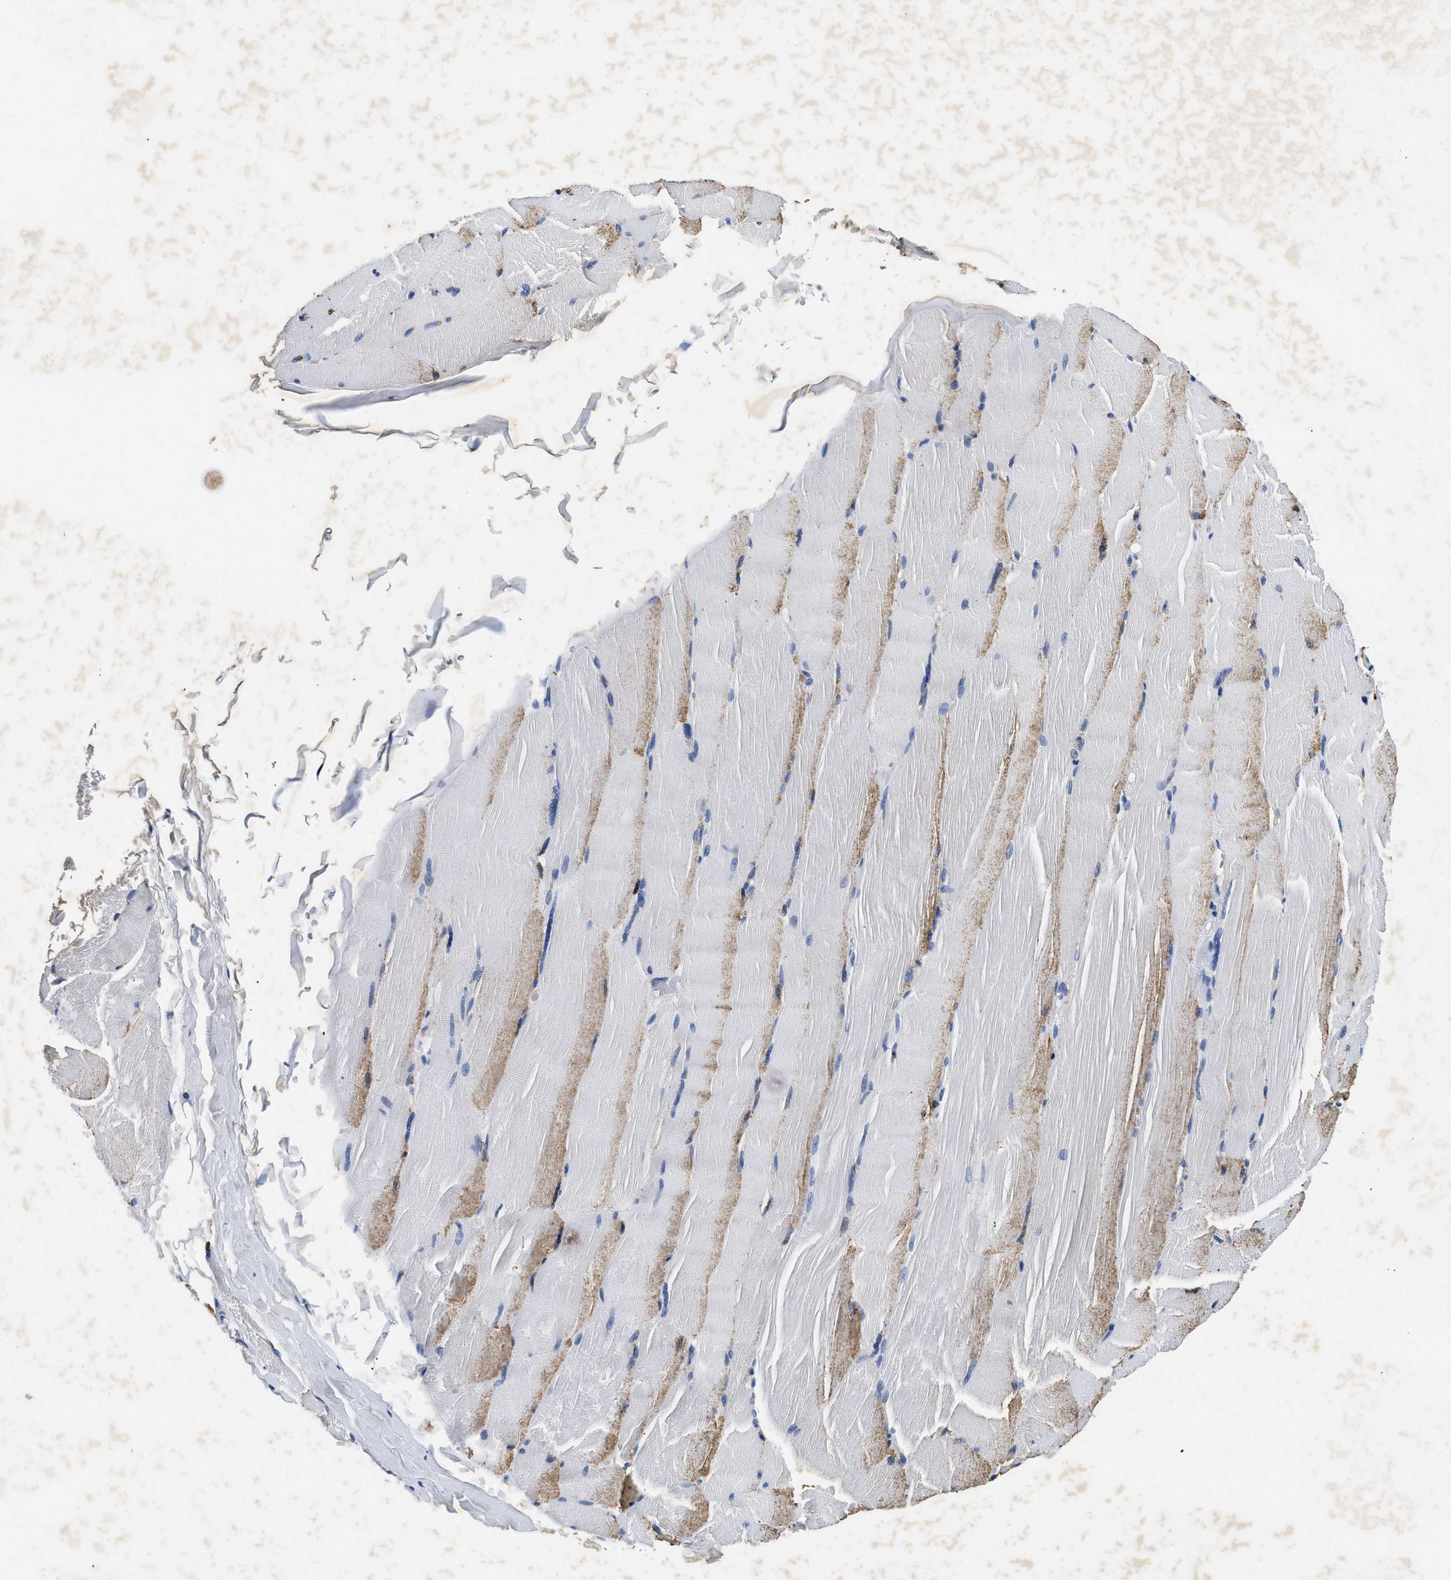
{"staining": {"intensity": "moderate", "quantity": "<25%", "location": "cytoplasmic/membranous"}, "tissue": "skeletal muscle", "cell_type": "Myocytes", "image_type": "normal", "snomed": [{"axis": "morphology", "description": "Normal tissue, NOS"}, {"axis": "topography", "description": "Skin"}, {"axis": "topography", "description": "Skeletal muscle"}], "caption": "An IHC micrograph of unremarkable tissue is shown. Protein staining in brown labels moderate cytoplasmic/membranous positivity in skeletal muscle within myocytes.", "gene": "LAMA3", "patient": {"sex": "male", "age": 83}}